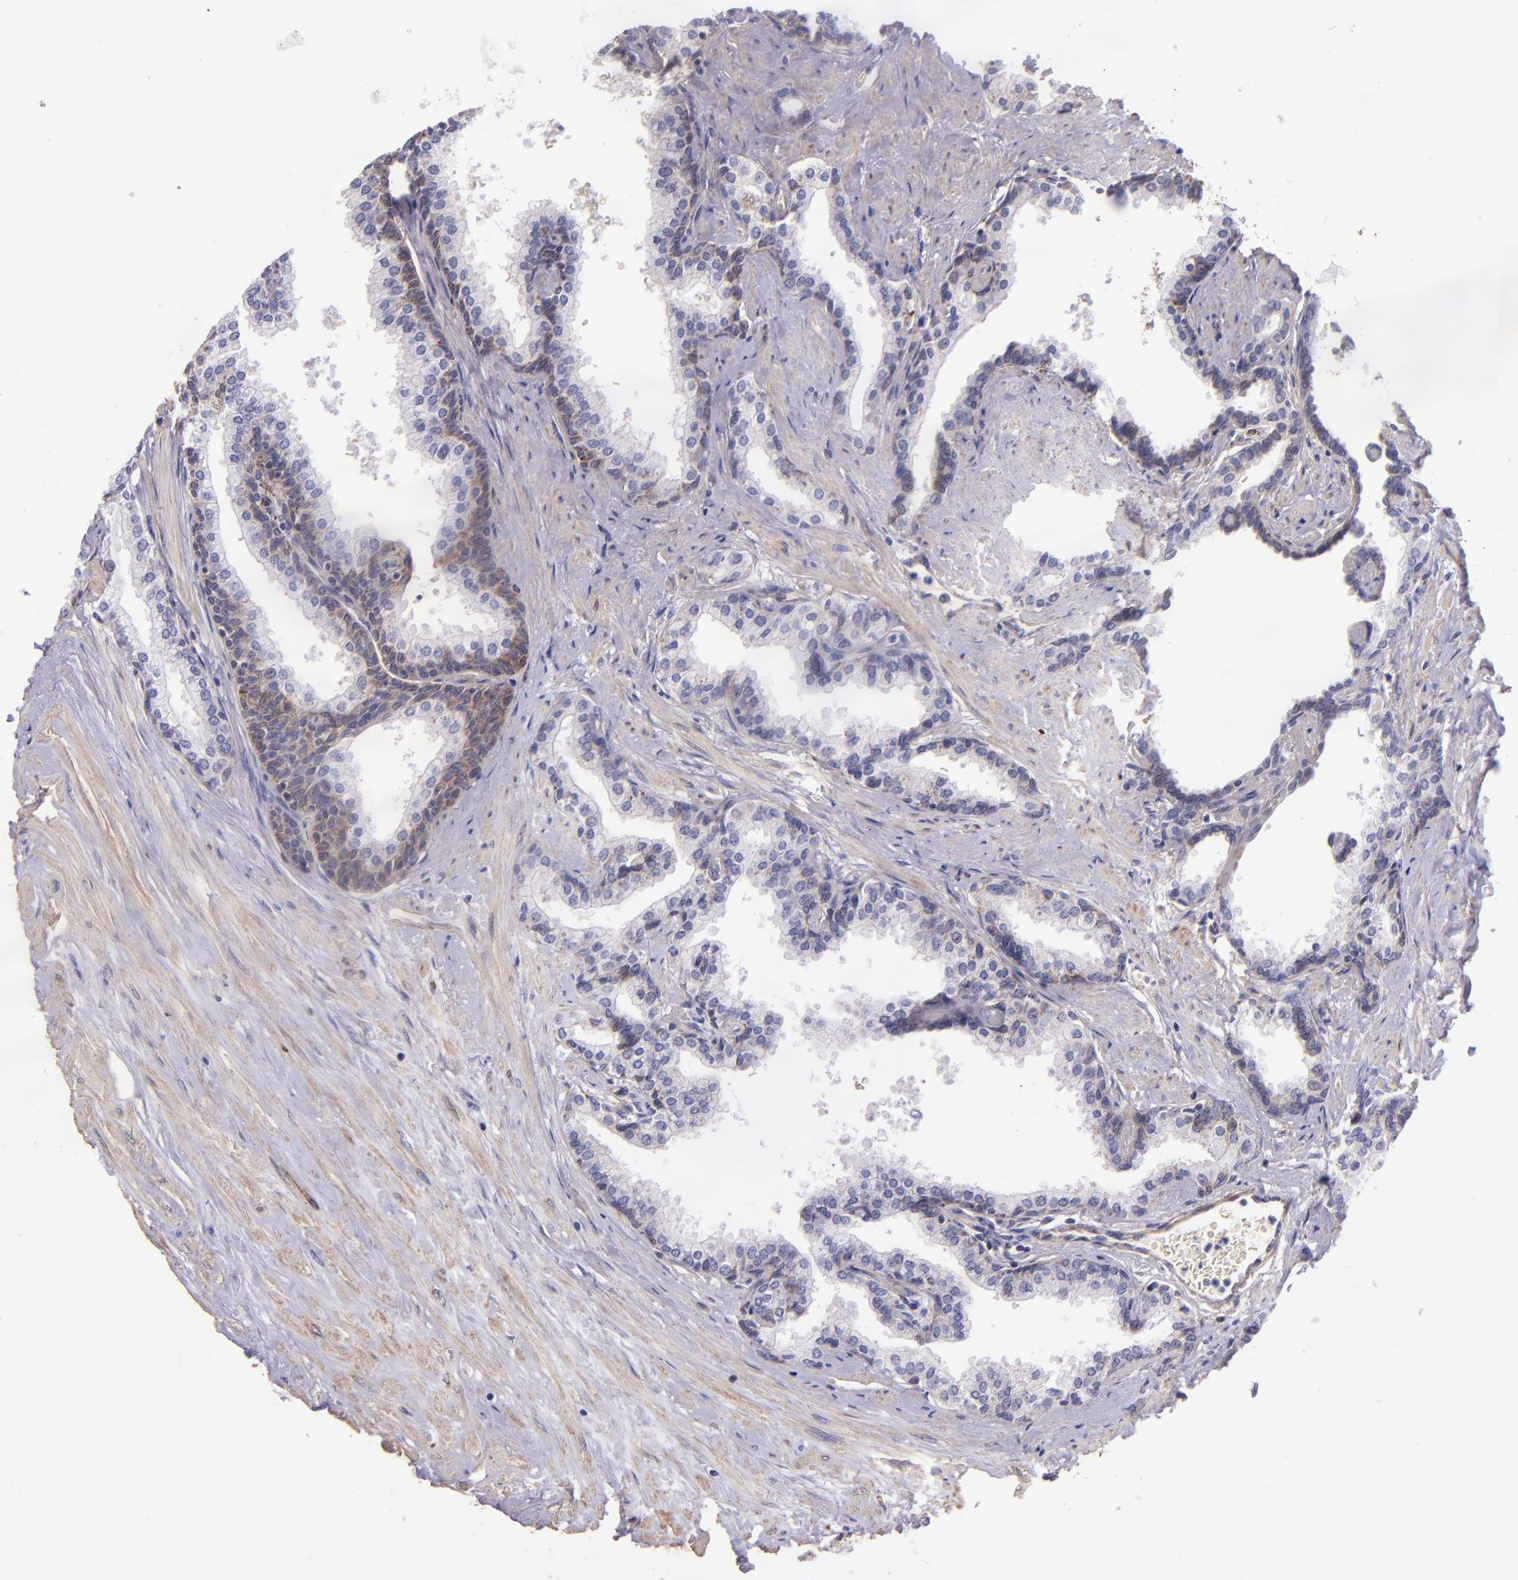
{"staining": {"intensity": "moderate", "quantity": "25%-75%", "location": "cytoplasmic/membranous"}, "tissue": "prostate", "cell_type": "Glandular cells", "image_type": "normal", "snomed": [{"axis": "morphology", "description": "Normal tissue, NOS"}, {"axis": "topography", "description": "Prostate"}], "caption": "Normal prostate demonstrates moderate cytoplasmic/membranous staining in approximately 25%-75% of glandular cells, visualized by immunohistochemistry. The protein of interest is stained brown, and the nuclei are stained in blue (DAB (3,3'-diaminobenzidine) IHC with brightfield microscopy, high magnification).", "gene": "IDH3G", "patient": {"sex": "male", "age": 60}}